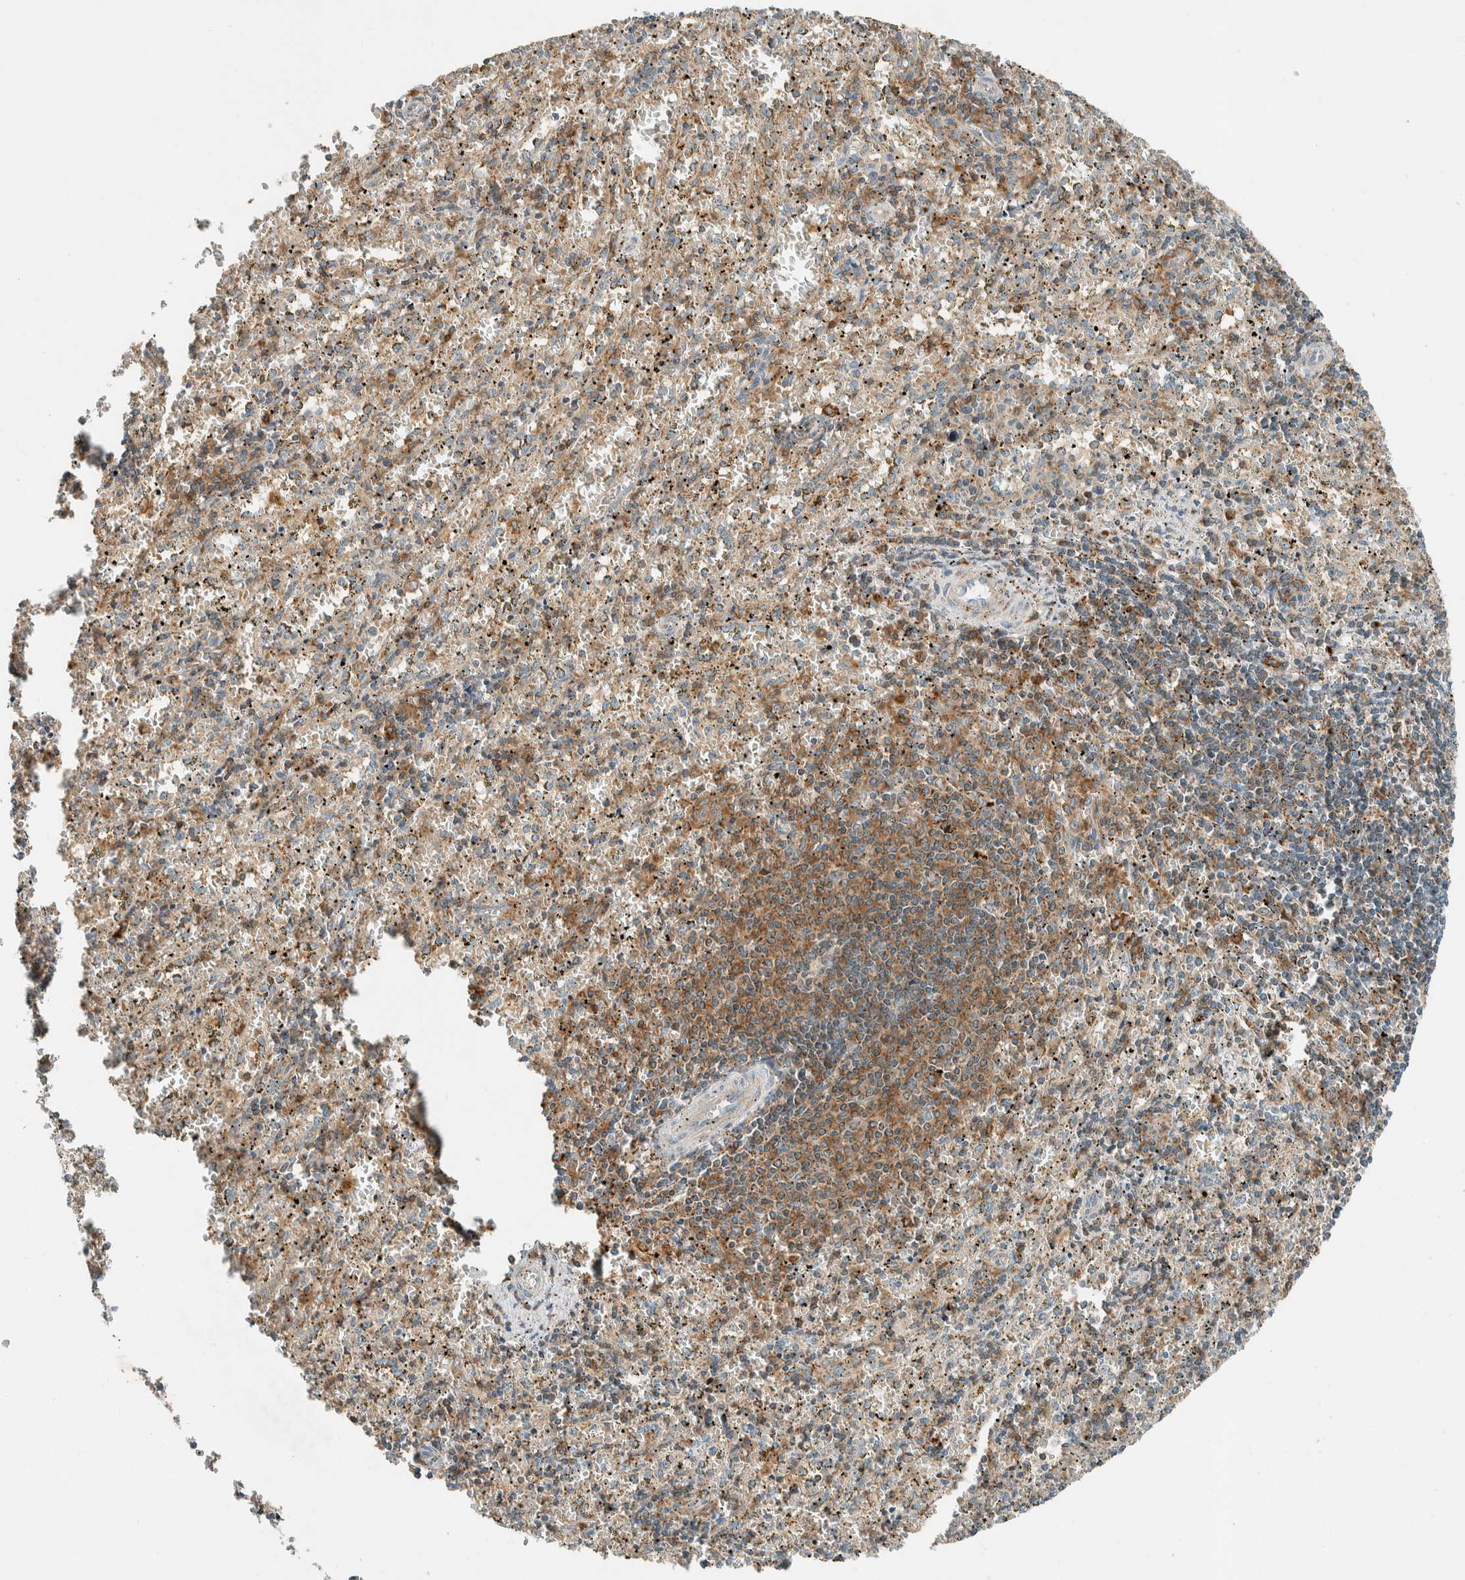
{"staining": {"intensity": "moderate", "quantity": "25%-75%", "location": "cytoplasmic/membranous"}, "tissue": "spleen", "cell_type": "Cells in red pulp", "image_type": "normal", "snomed": [{"axis": "morphology", "description": "Normal tissue, NOS"}, {"axis": "topography", "description": "Spleen"}], "caption": "Protein expression analysis of normal human spleen reveals moderate cytoplasmic/membranous positivity in approximately 25%-75% of cells in red pulp.", "gene": "SPAG5", "patient": {"sex": "male", "age": 11}}